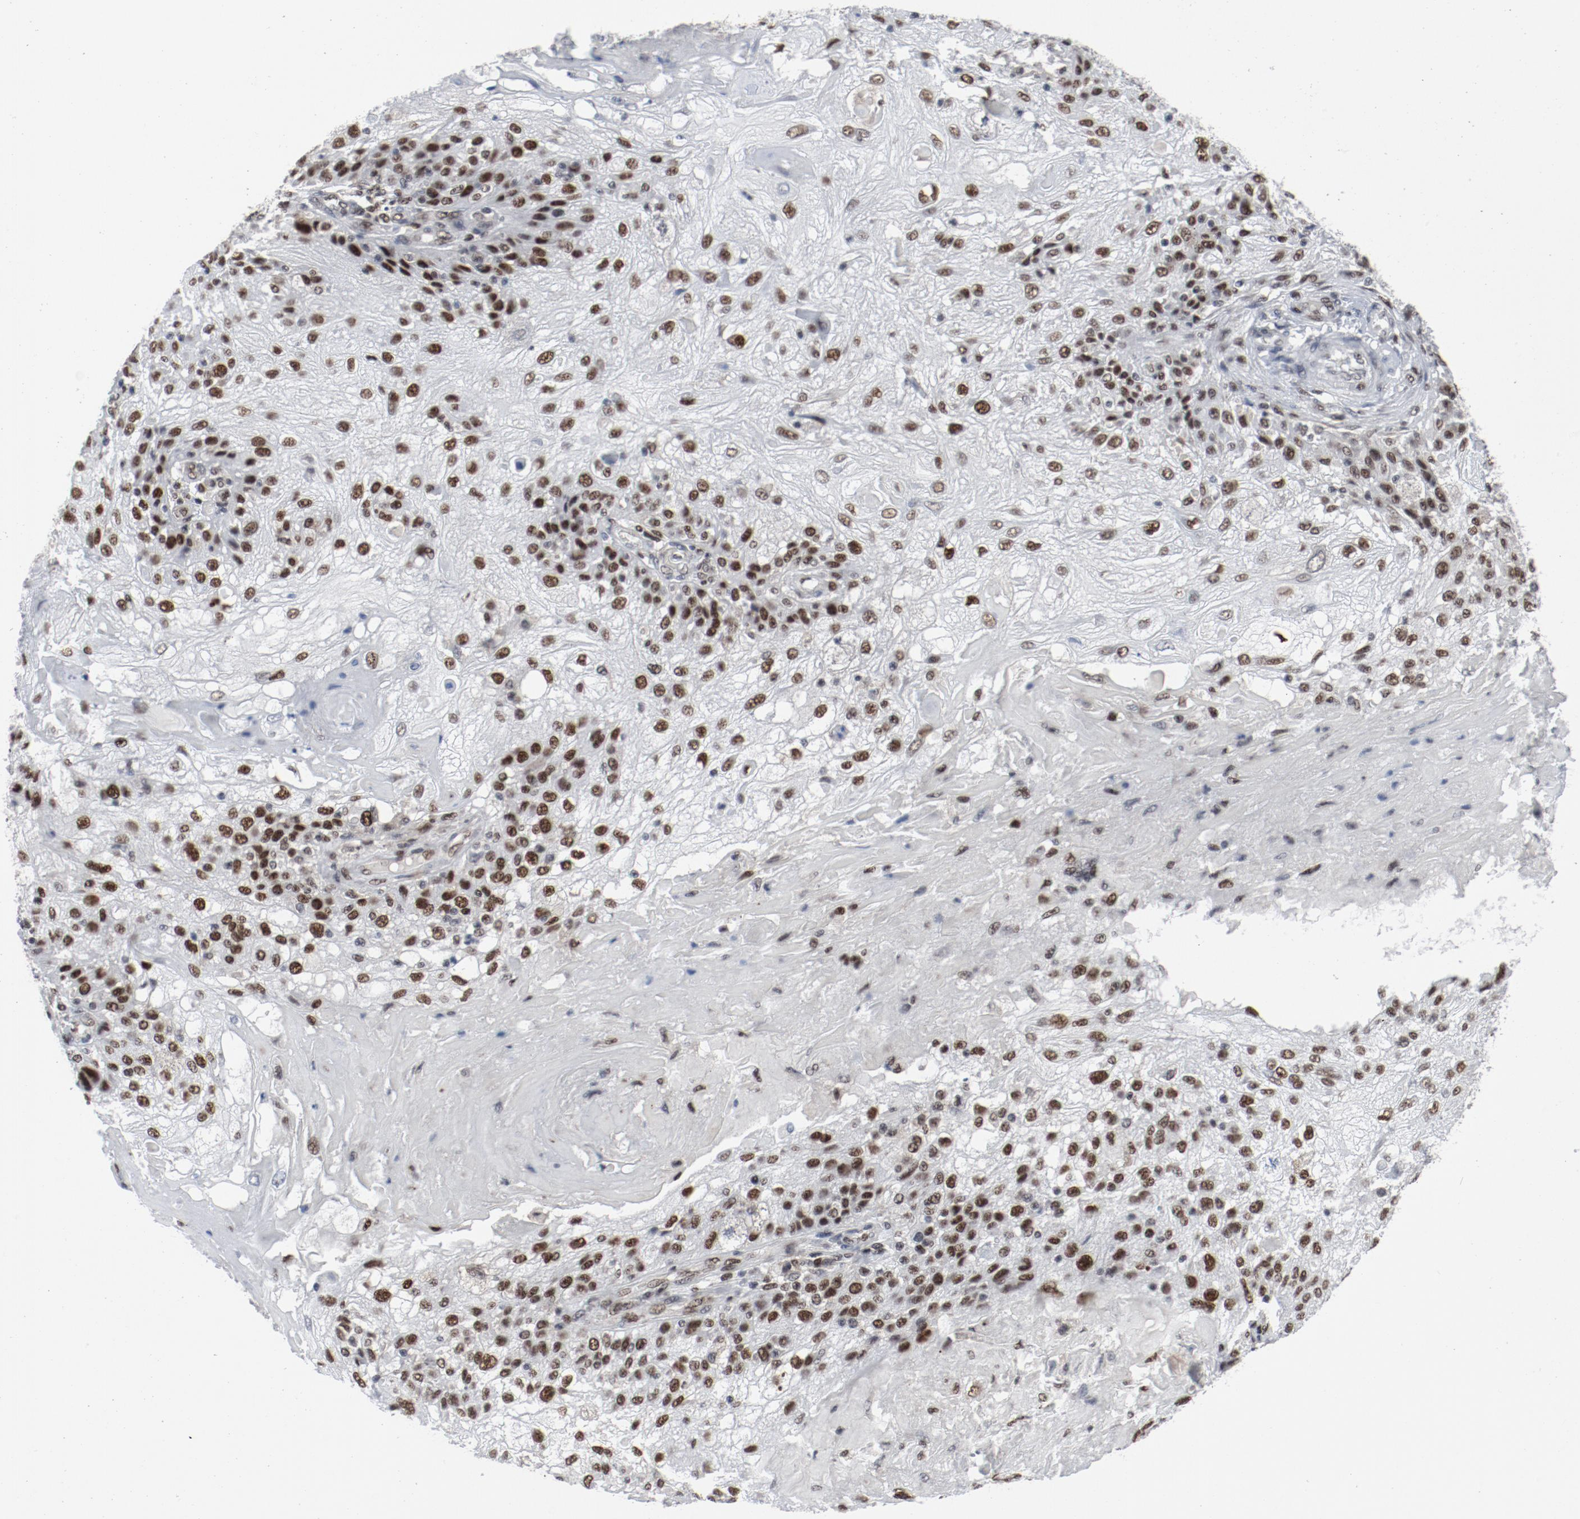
{"staining": {"intensity": "moderate", "quantity": ">75%", "location": "nuclear"}, "tissue": "skin cancer", "cell_type": "Tumor cells", "image_type": "cancer", "snomed": [{"axis": "morphology", "description": "Normal tissue, NOS"}, {"axis": "morphology", "description": "Squamous cell carcinoma, NOS"}, {"axis": "topography", "description": "Skin"}], "caption": "Squamous cell carcinoma (skin) was stained to show a protein in brown. There is medium levels of moderate nuclear positivity in approximately >75% of tumor cells. Immunohistochemistry (ihc) stains the protein of interest in brown and the nuclei are stained blue.", "gene": "JMJD6", "patient": {"sex": "female", "age": 83}}